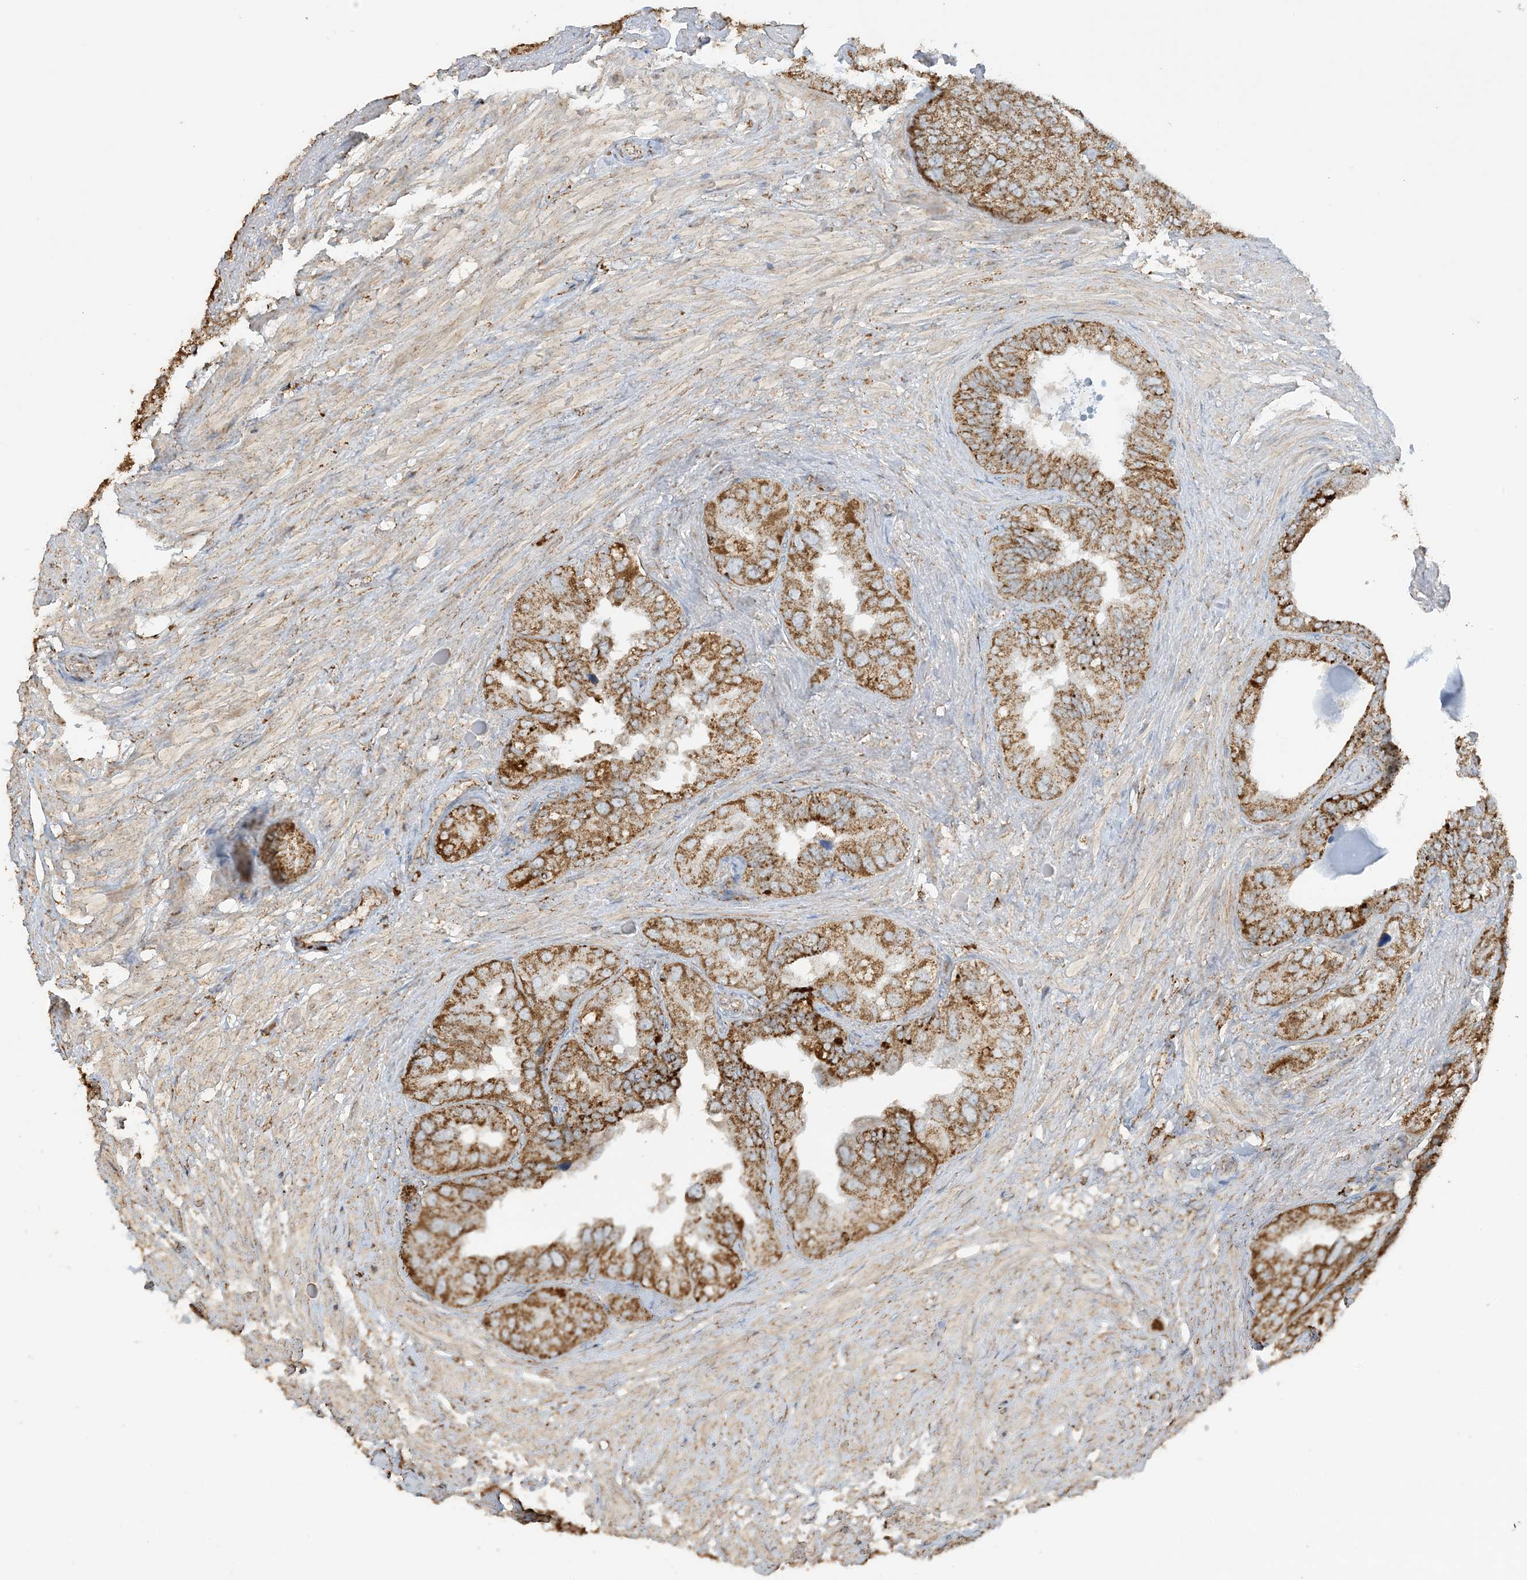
{"staining": {"intensity": "strong", "quantity": ">75%", "location": "cytoplasmic/membranous"}, "tissue": "seminal vesicle", "cell_type": "Glandular cells", "image_type": "normal", "snomed": [{"axis": "morphology", "description": "Normal tissue, NOS"}, {"axis": "topography", "description": "Seminal veicle"}, {"axis": "topography", "description": "Peripheral nerve tissue"}], "caption": "Immunohistochemistry (IHC) image of normal human seminal vesicle stained for a protein (brown), which reveals high levels of strong cytoplasmic/membranous staining in about >75% of glandular cells.", "gene": "AGA", "patient": {"sex": "male", "age": 63}}